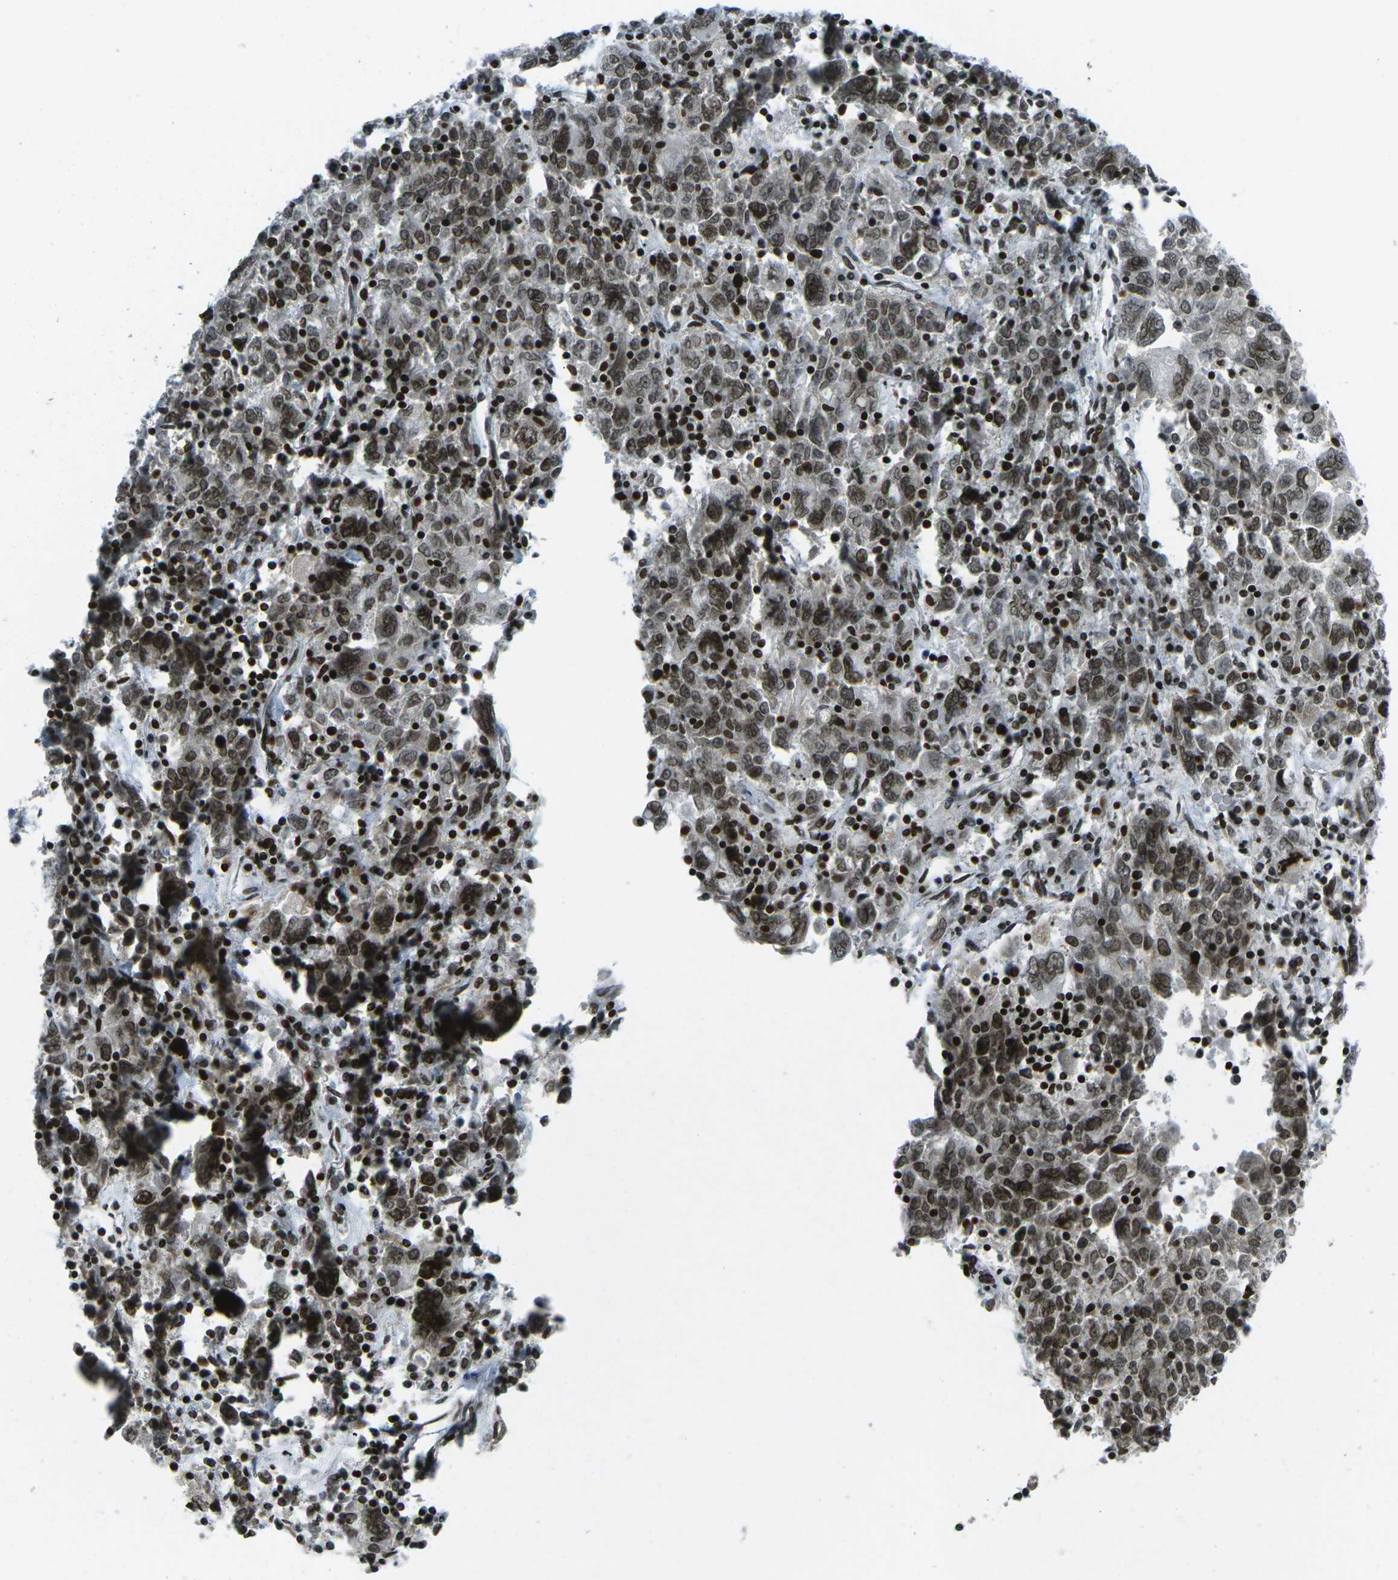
{"staining": {"intensity": "strong", "quantity": ">75%", "location": "nuclear"}, "tissue": "ovarian cancer", "cell_type": "Tumor cells", "image_type": "cancer", "snomed": [{"axis": "morphology", "description": "Carcinoma, endometroid"}, {"axis": "topography", "description": "Ovary"}], "caption": "There is high levels of strong nuclear expression in tumor cells of ovarian cancer (endometroid carcinoma), as demonstrated by immunohistochemical staining (brown color).", "gene": "EME1", "patient": {"sex": "female", "age": 62}}